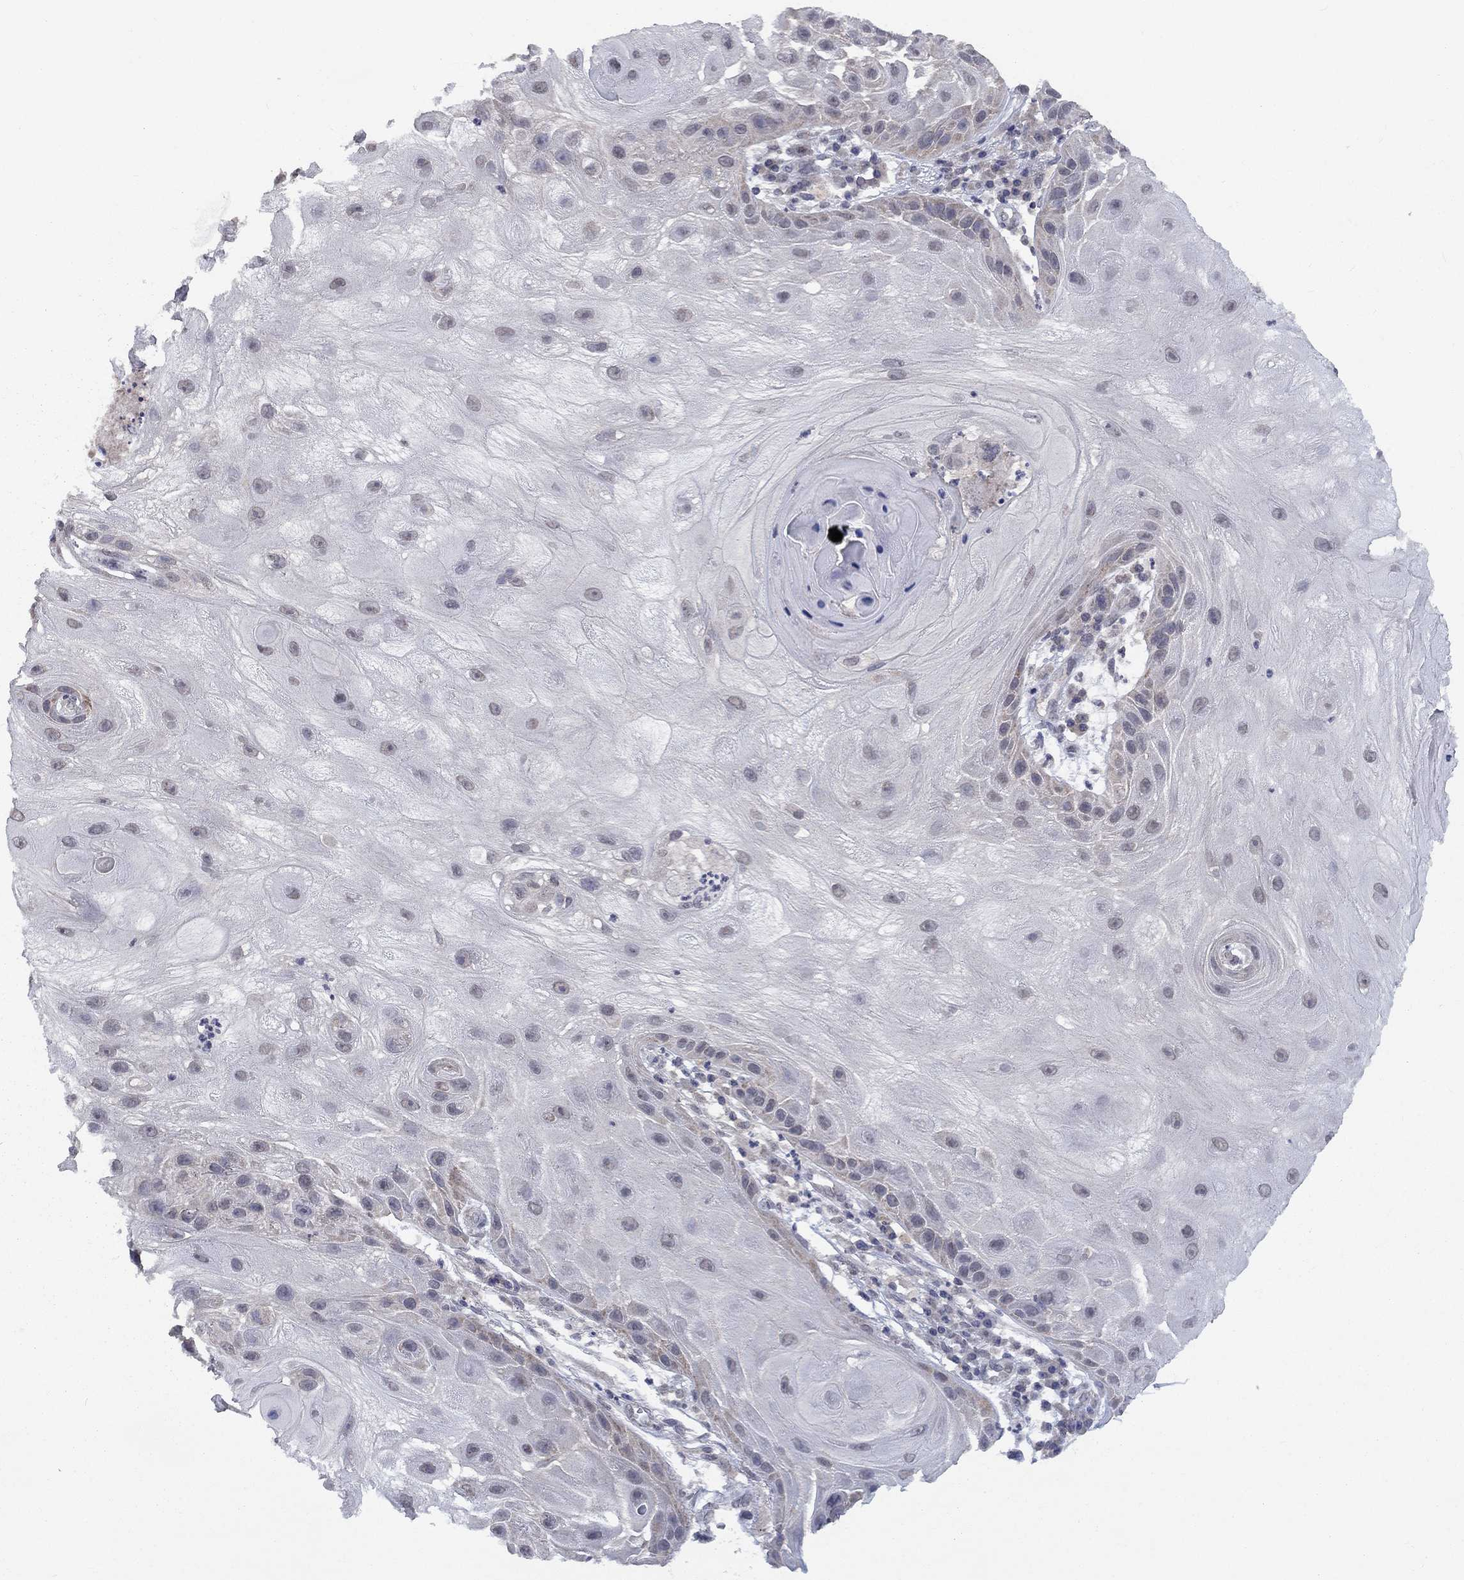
{"staining": {"intensity": "negative", "quantity": "none", "location": "none"}, "tissue": "skin cancer", "cell_type": "Tumor cells", "image_type": "cancer", "snomed": [{"axis": "morphology", "description": "Normal tissue, NOS"}, {"axis": "morphology", "description": "Squamous cell carcinoma, NOS"}, {"axis": "topography", "description": "Skin"}], "caption": "There is no significant expression in tumor cells of skin cancer (squamous cell carcinoma). (Brightfield microscopy of DAB immunohistochemistry at high magnification).", "gene": "SPATA33", "patient": {"sex": "male", "age": 79}}